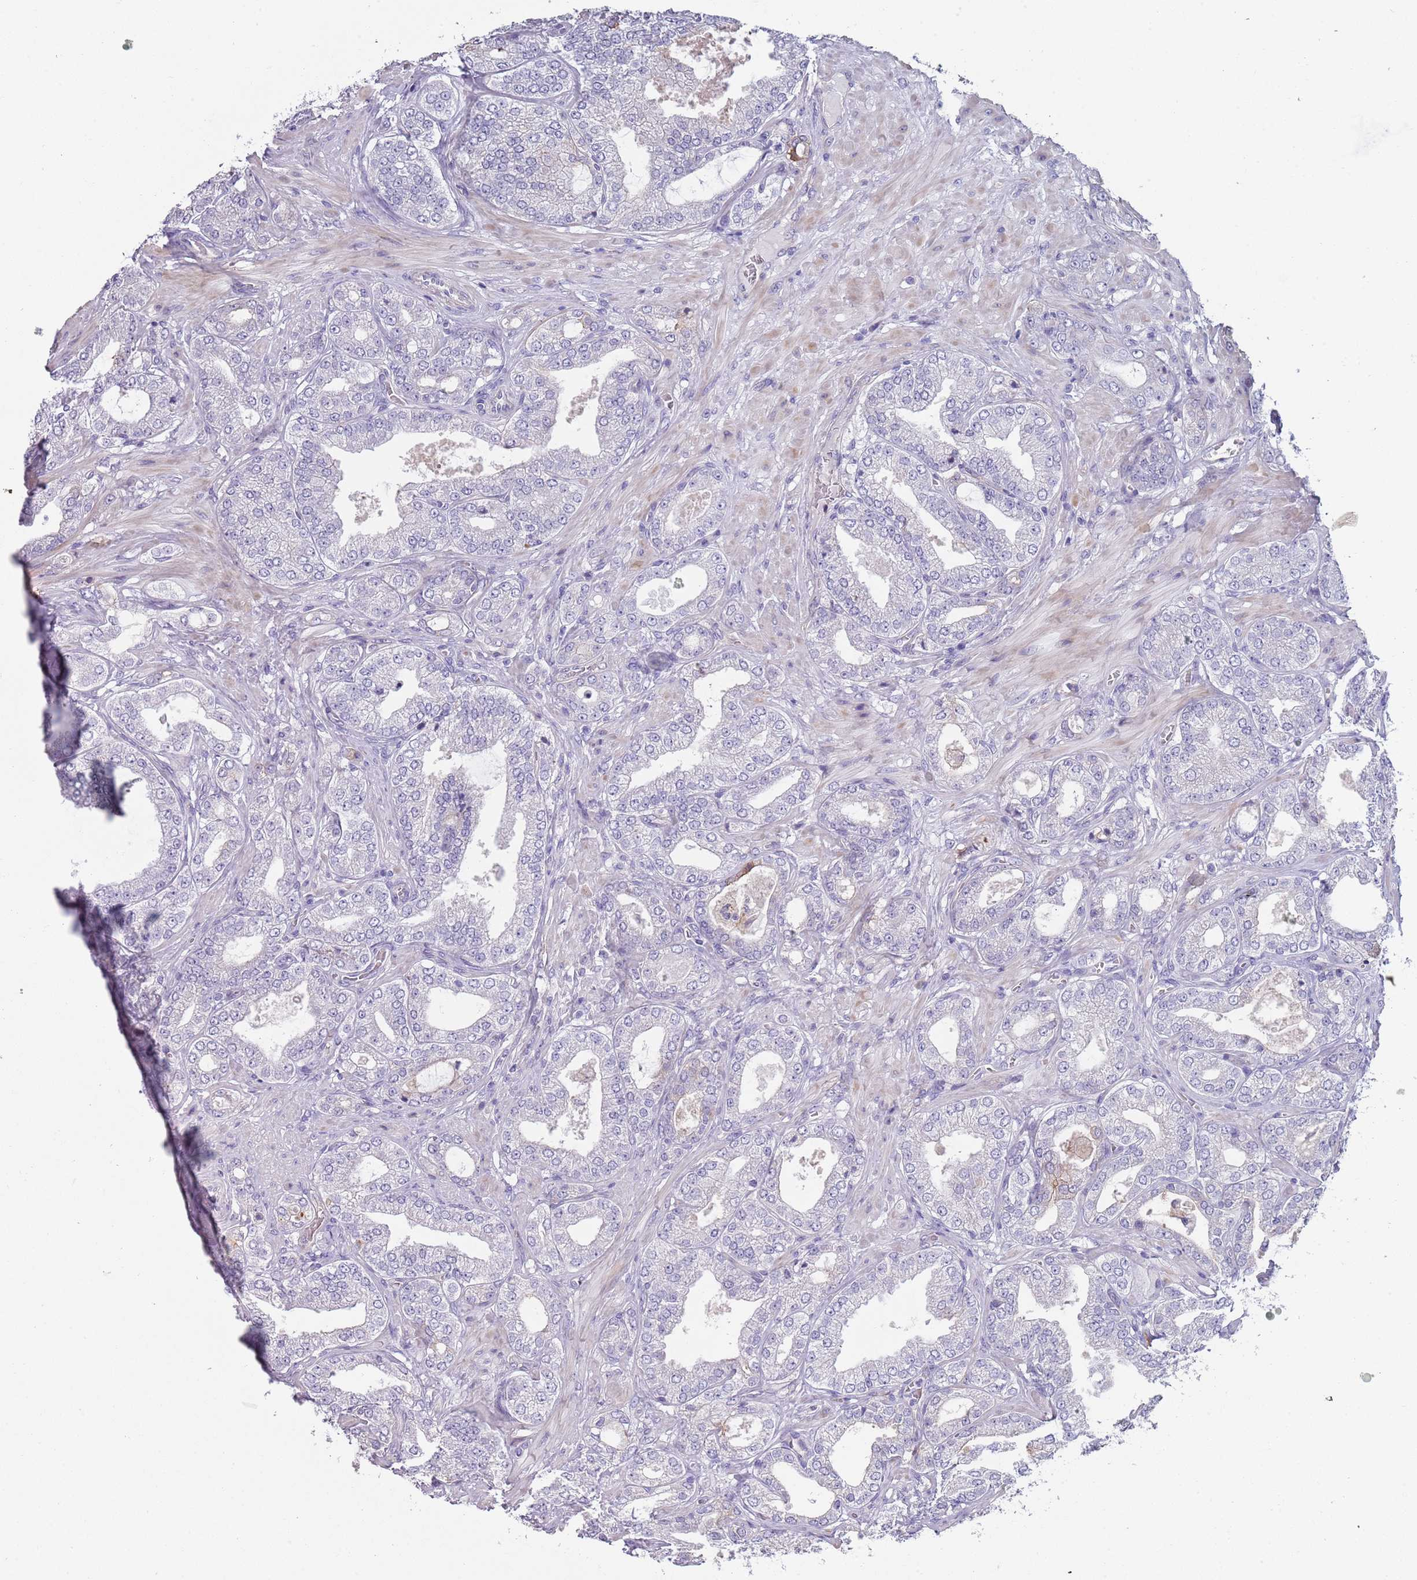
{"staining": {"intensity": "negative", "quantity": "none", "location": "none"}, "tissue": "prostate cancer", "cell_type": "Tumor cells", "image_type": "cancer", "snomed": [{"axis": "morphology", "description": "Adenocarcinoma, Low grade"}, {"axis": "topography", "description": "Prostate"}], "caption": "Tumor cells show no significant protein staining in prostate cancer (adenocarcinoma (low-grade)).", "gene": "NBPF3", "patient": {"sex": "male", "age": 63}}